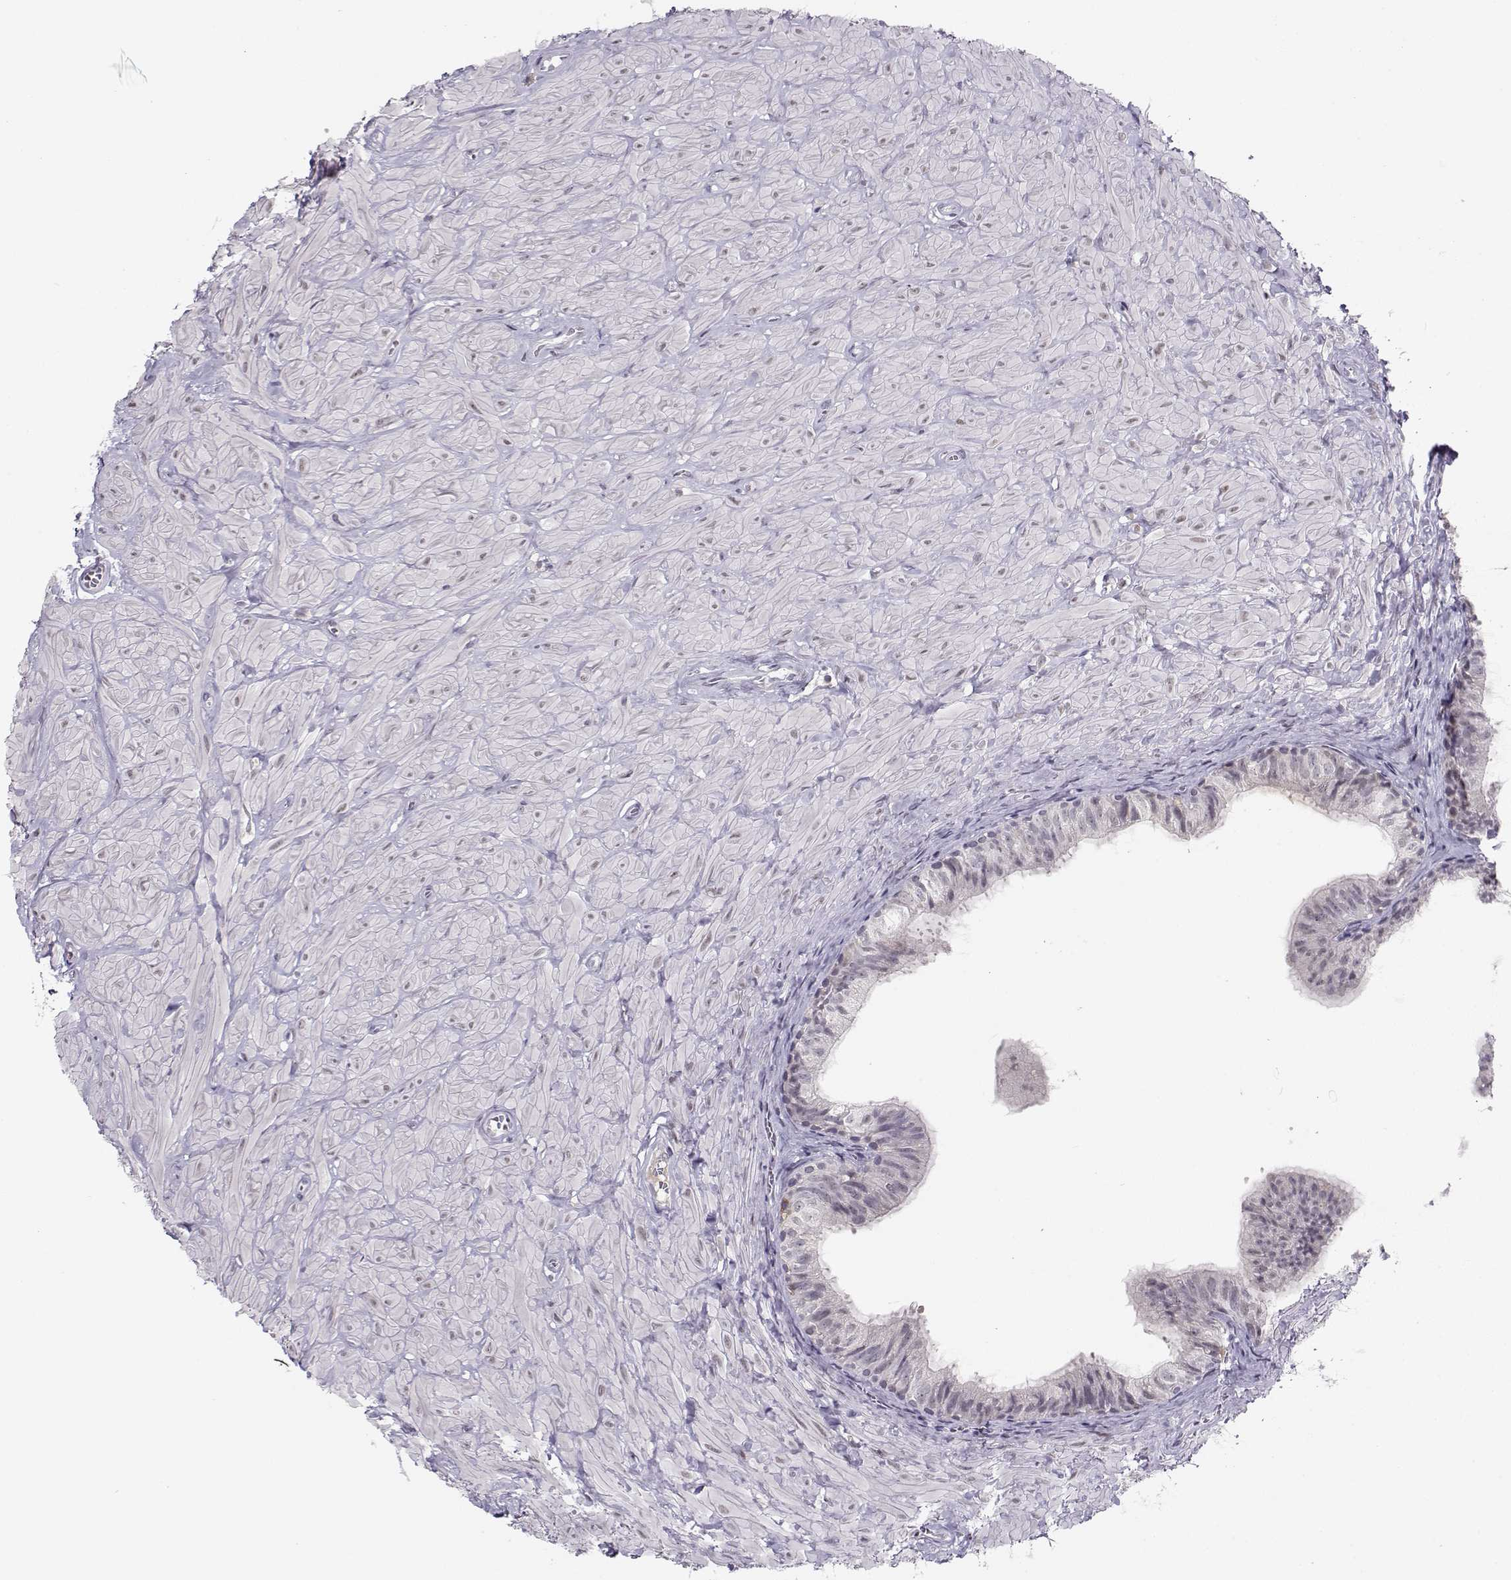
{"staining": {"intensity": "negative", "quantity": "none", "location": "none"}, "tissue": "epididymis", "cell_type": "Glandular cells", "image_type": "normal", "snomed": [{"axis": "morphology", "description": "Normal tissue, NOS"}, {"axis": "topography", "description": "Epididymis"}, {"axis": "topography", "description": "Vas deferens"}], "caption": "Immunohistochemistry (IHC) micrograph of benign human epididymis stained for a protein (brown), which demonstrates no positivity in glandular cells.", "gene": "C16orf86", "patient": {"sex": "male", "age": 23}}